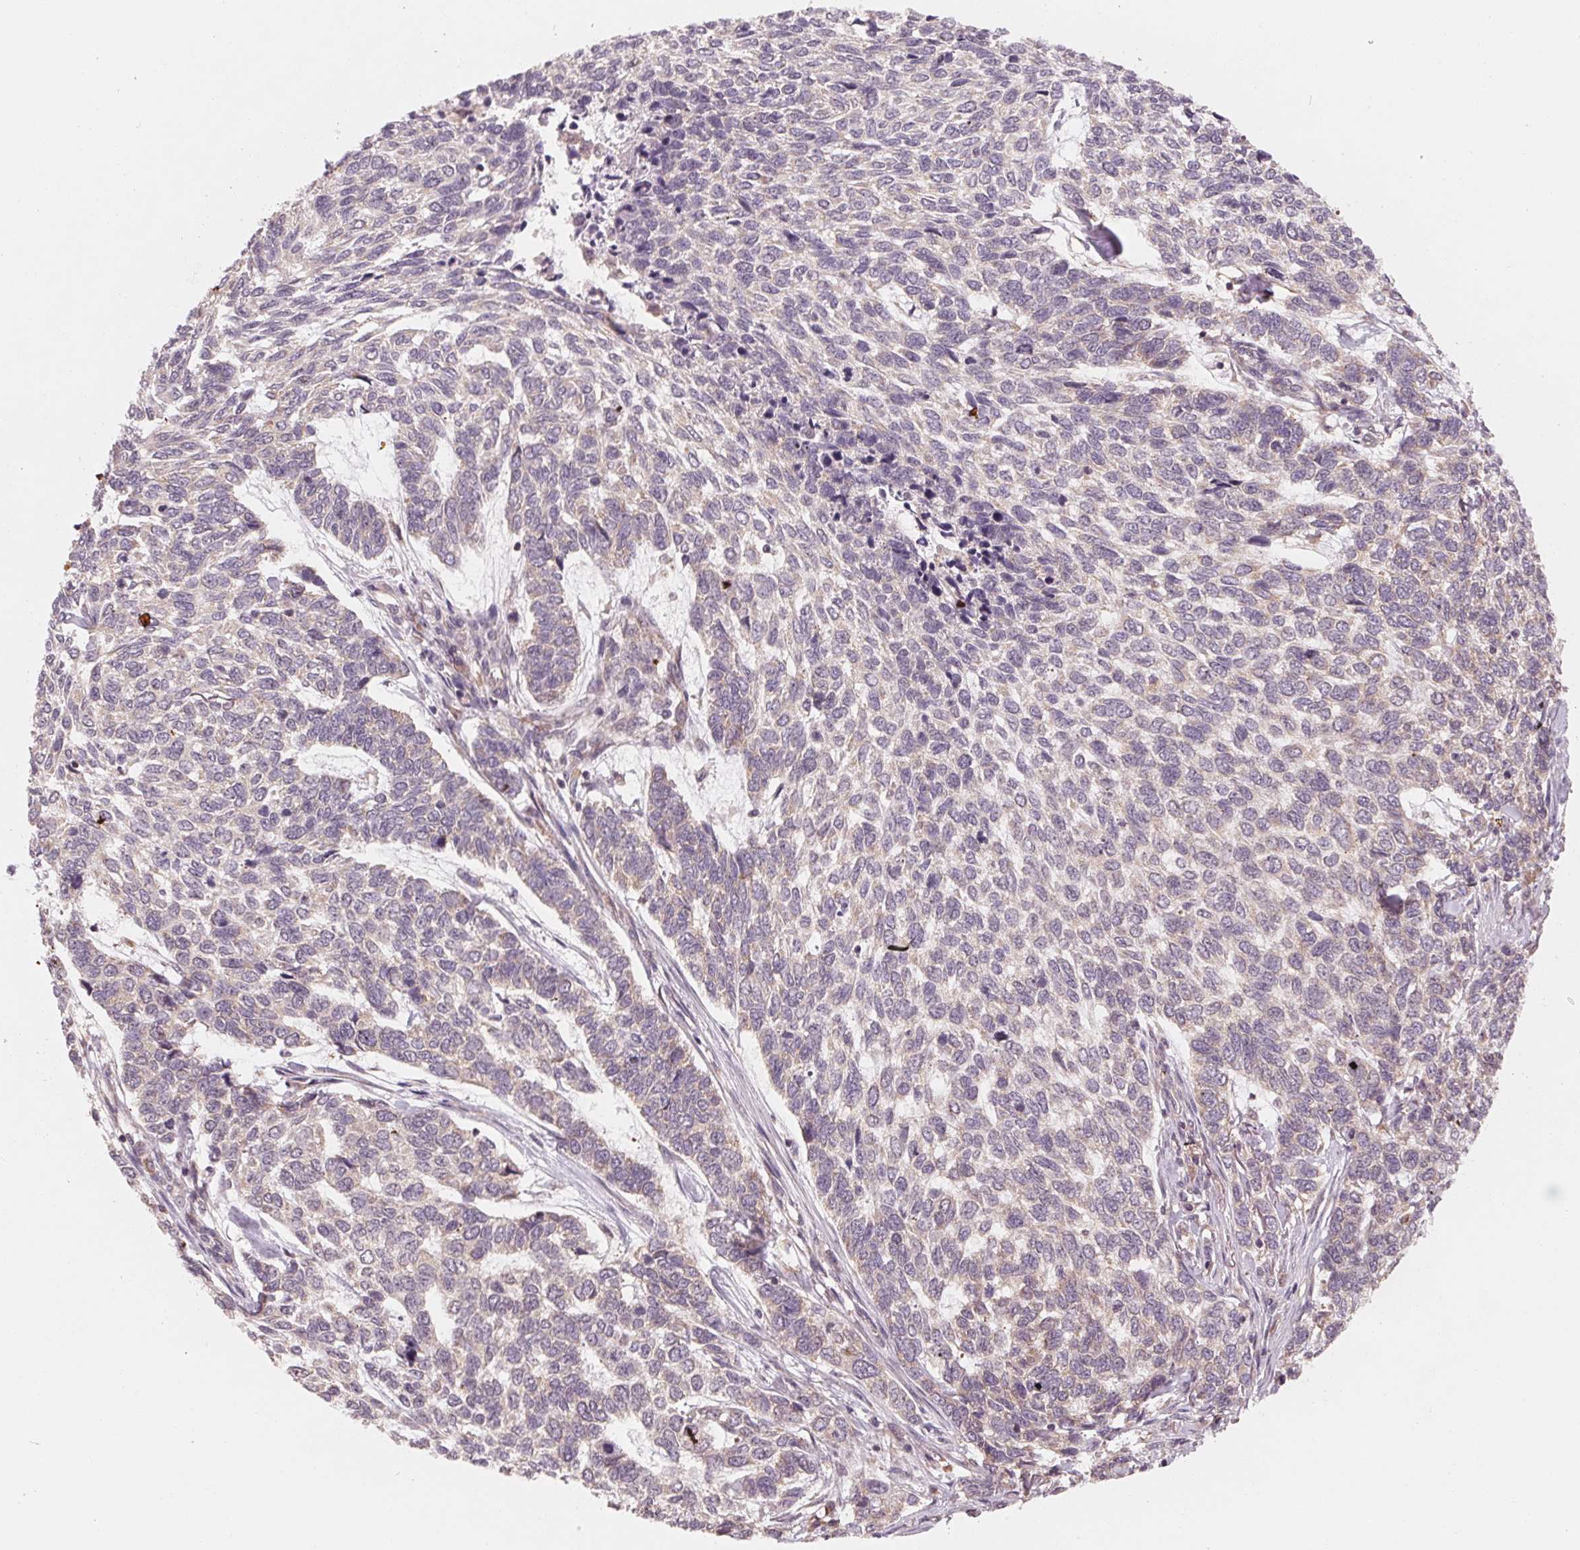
{"staining": {"intensity": "negative", "quantity": "none", "location": "none"}, "tissue": "skin cancer", "cell_type": "Tumor cells", "image_type": "cancer", "snomed": [{"axis": "morphology", "description": "Basal cell carcinoma"}, {"axis": "topography", "description": "Skin"}], "caption": "There is no significant expression in tumor cells of skin cancer (basal cell carcinoma).", "gene": "GIGYF2", "patient": {"sex": "female", "age": 65}}